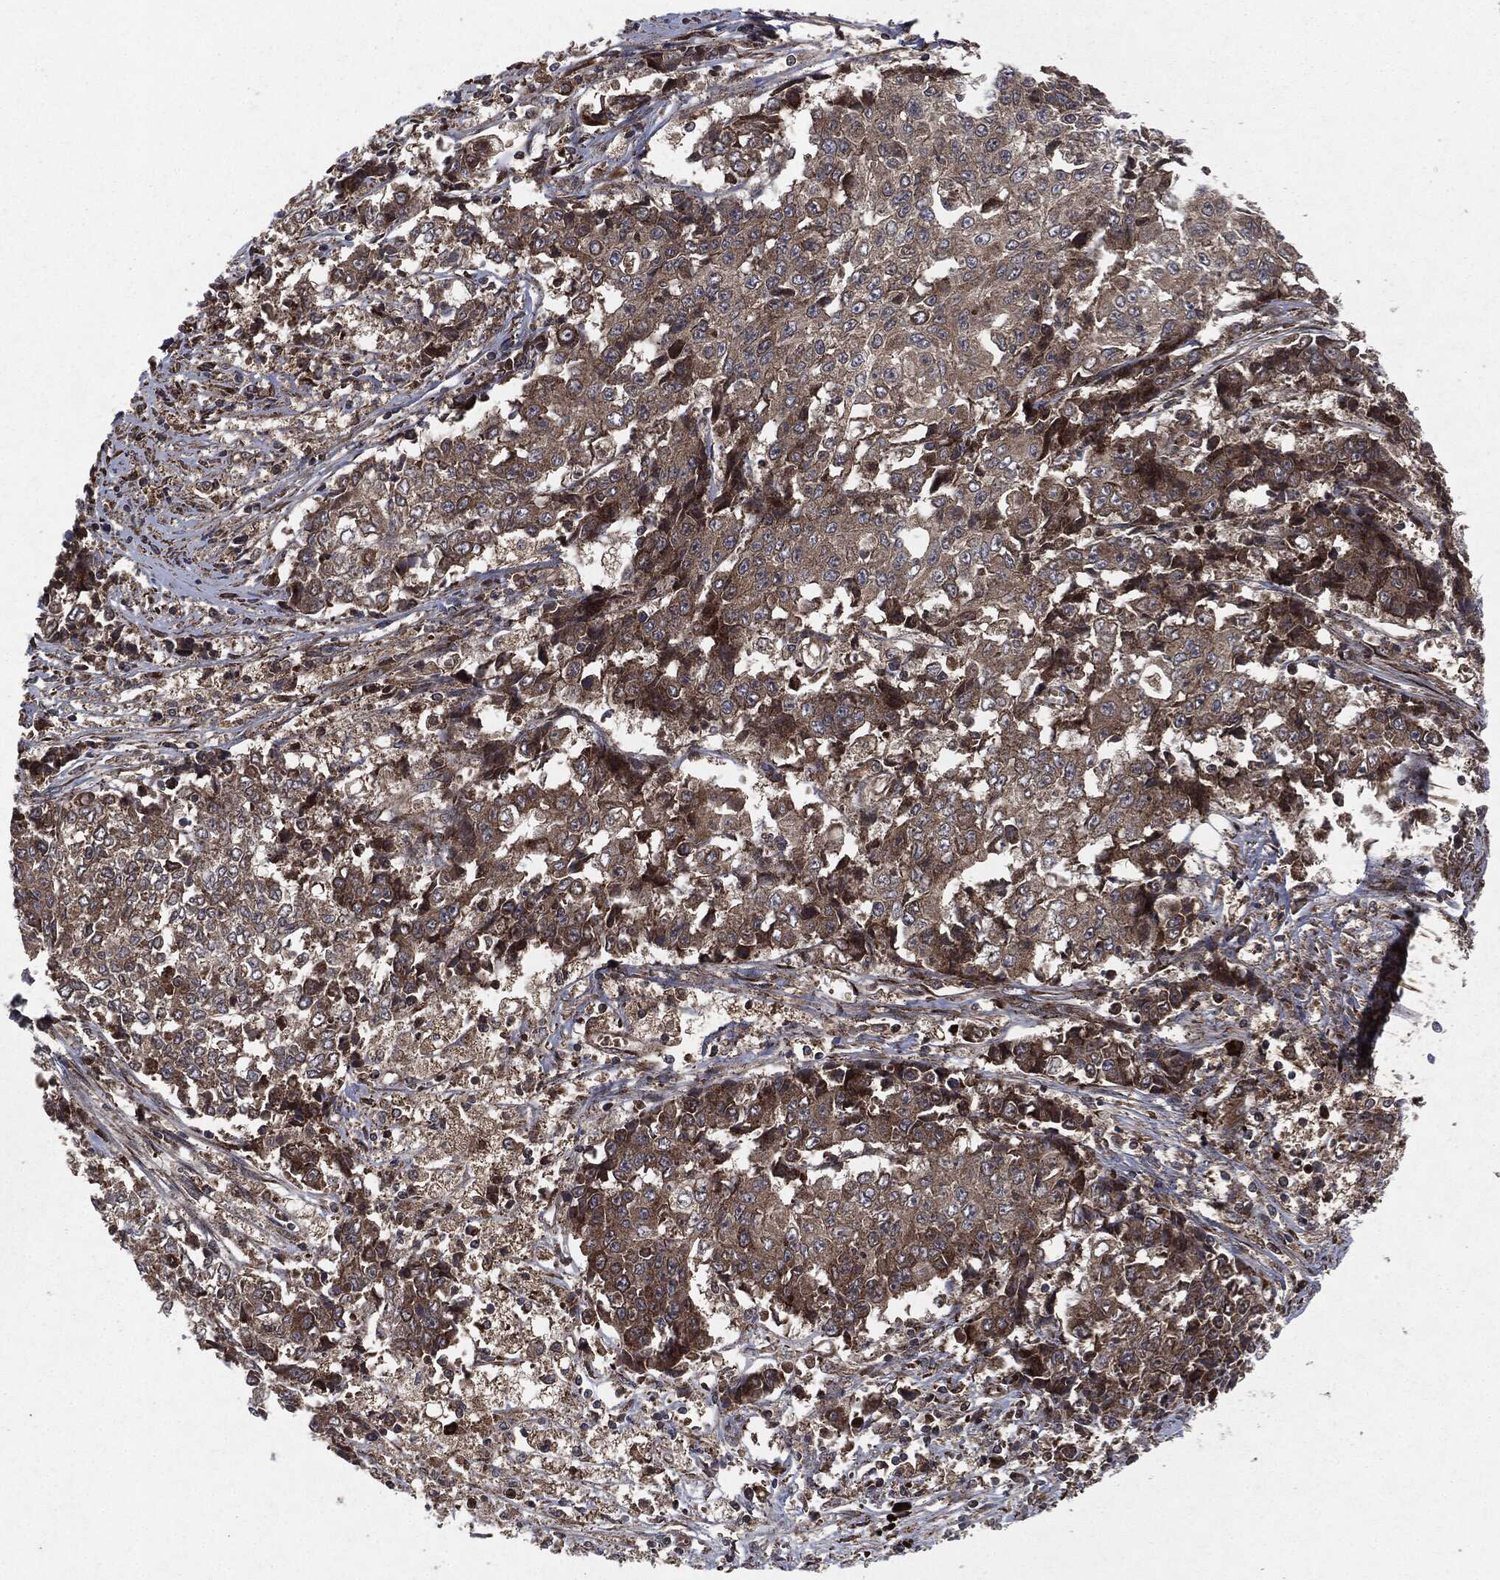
{"staining": {"intensity": "strong", "quantity": "<25%", "location": "cytoplasmic/membranous"}, "tissue": "ovarian cancer", "cell_type": "Tumor cells", "image_type": "cancer", "snomed": [{"axis": "morphology", "description": "Carcinoma, endometroid"}, {"axis": "topography", "description": "Ovary"}], "caption": "The micrograph exhibits immunohistochemical staining of ovarian cancer (endometroid carcinoma). There is strong cytoplasmic/membranous positivity is appreciated in about <25% of tumor cells.", "gene": "RAF1", "patient": {"sex": "female", "age": 42}}